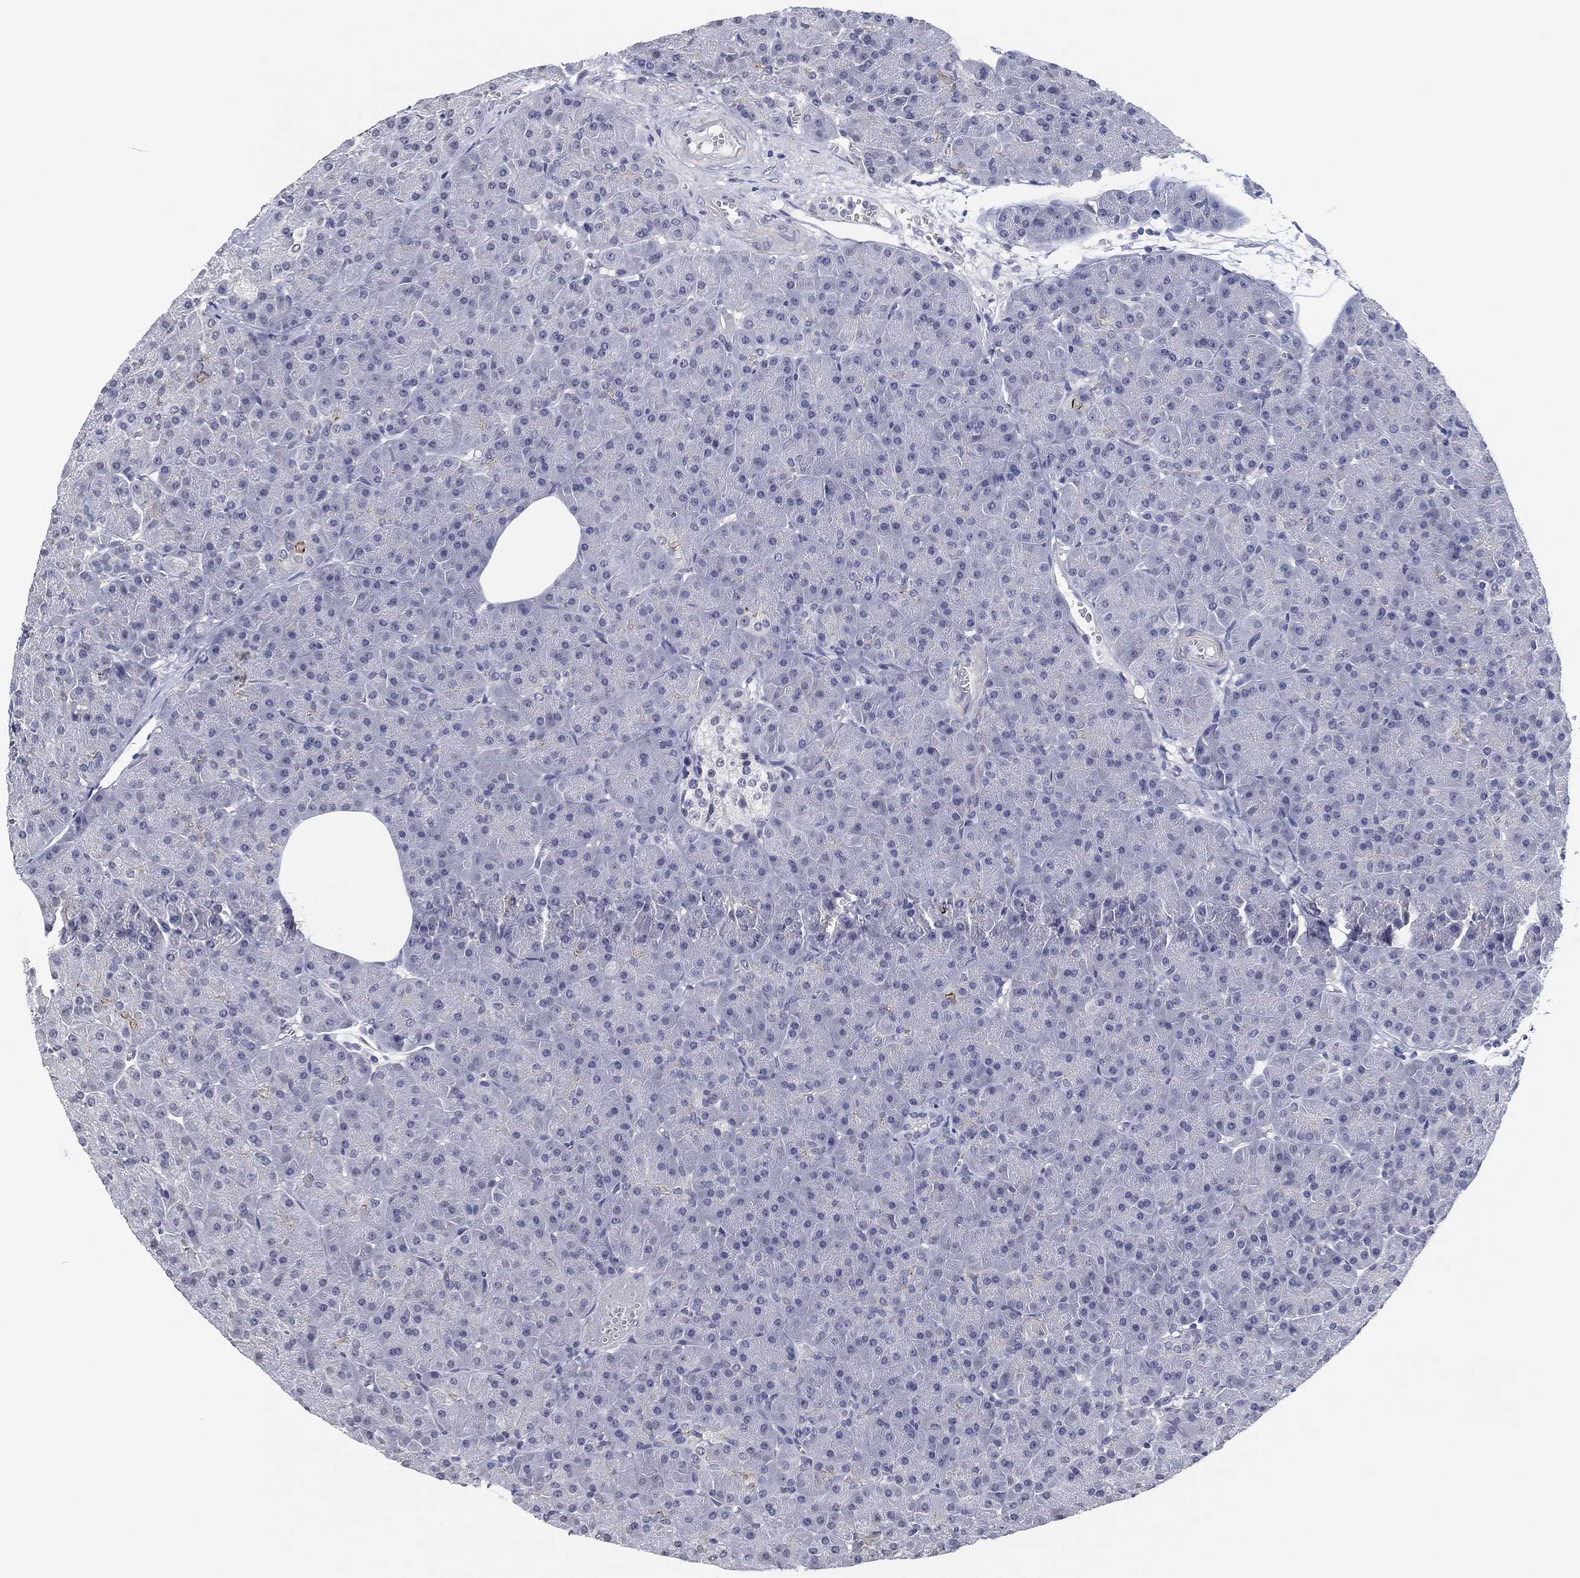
{"staining": {"intensity": "negative", "quantity": "none", "location": "none"}, "tissue": "pancreas", "cell_type": "Exocrine glandular cells", "image_type": "normal", "snomed": [{"axis": "morphology", "description": "Normal tissue, NOS"}, {"axis": "topography", "description": "Pancreas"}], "caption": "The immunohistochemistry (IHC) image has no significant positivity in exocrine glandular cells of pancreas. The staining is performed using DAB (3,3'-diaminobenzidine) brown chromogen with nuclei counter-stained in using hematoxylin.", "gene": "OTUB2", "patient": {"sex": "male", "age": 61}}